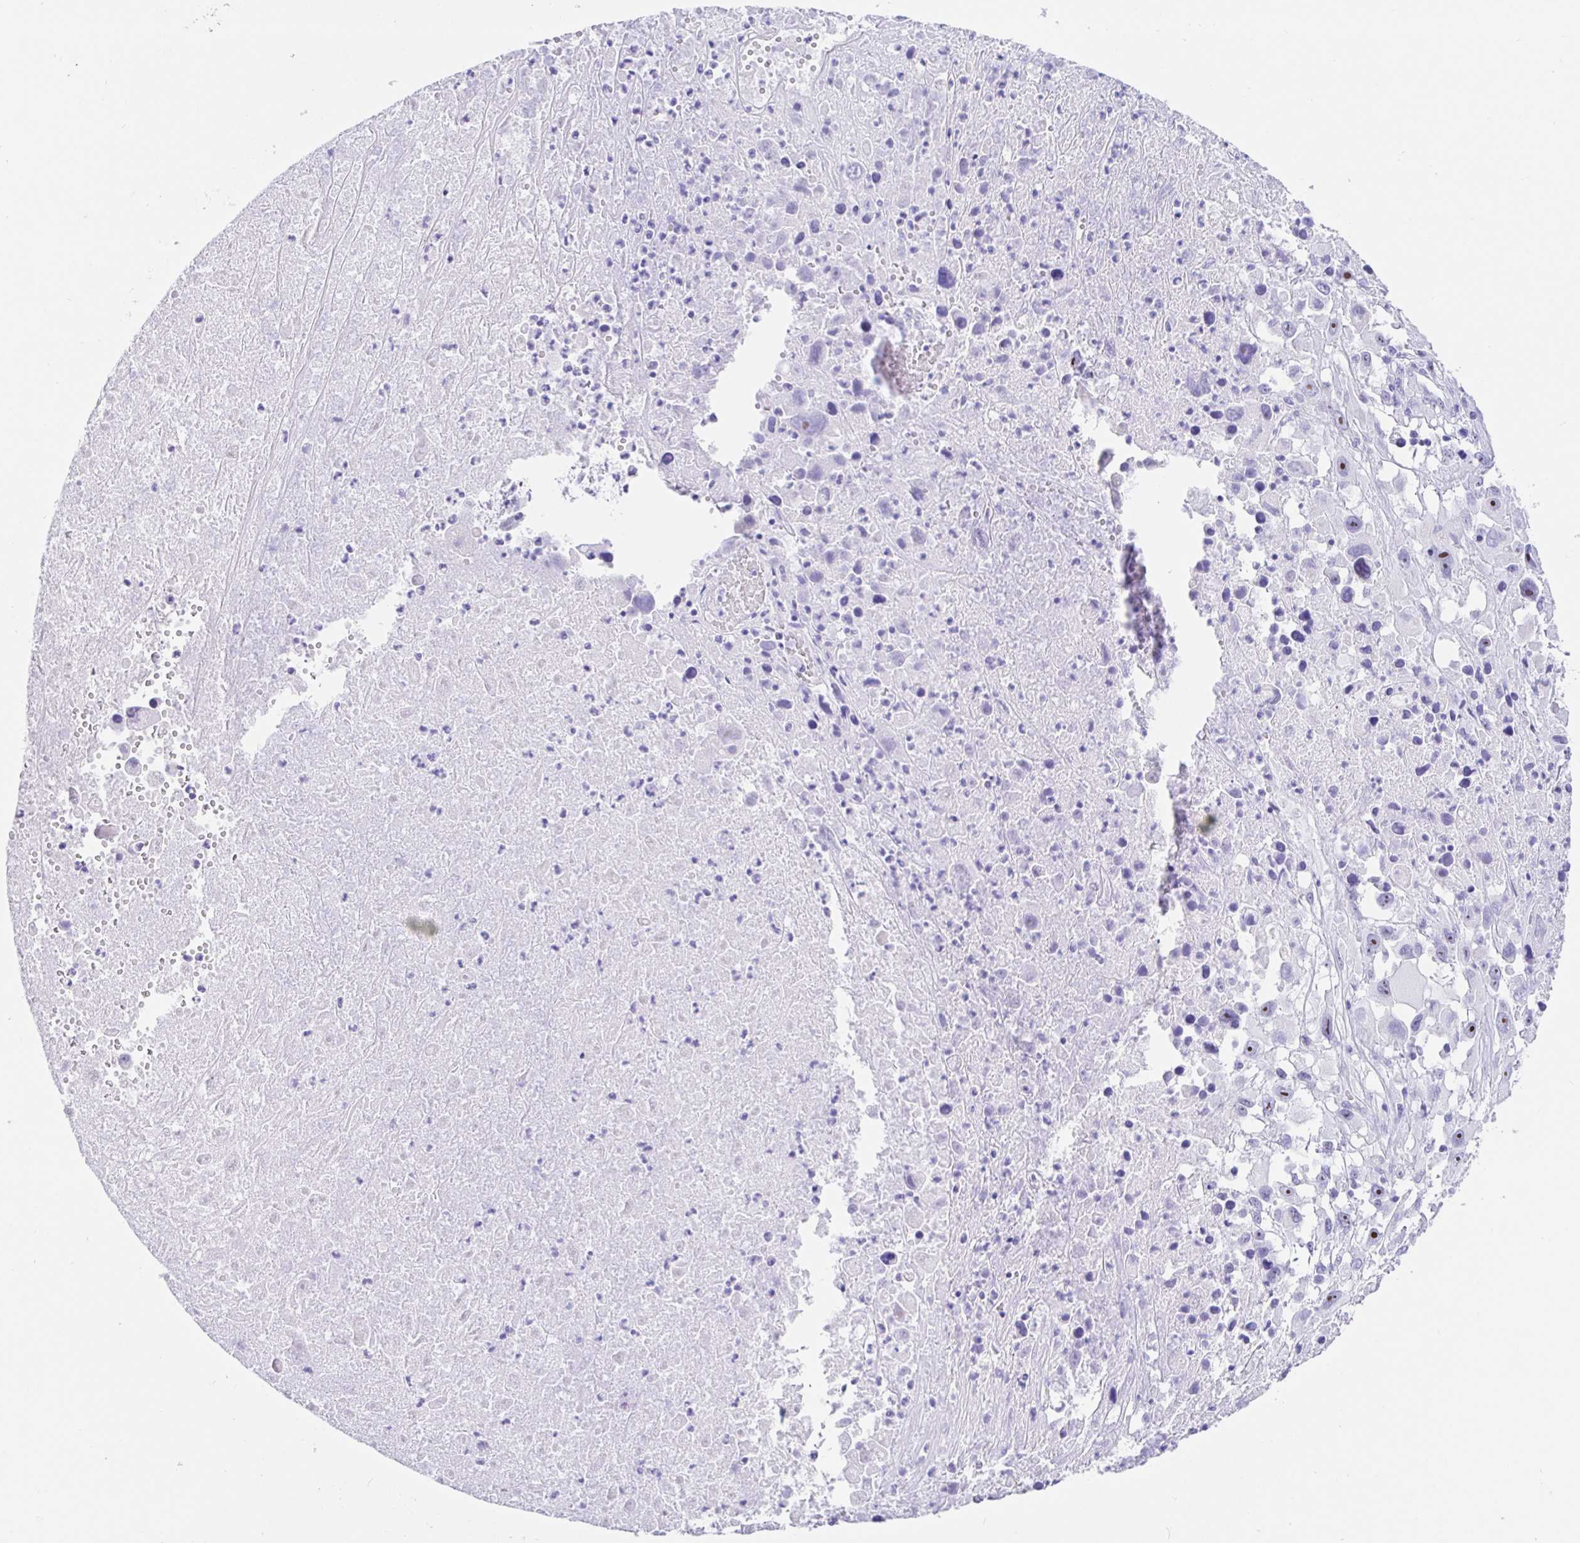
{"staining": {"intensity": "negative", "quantity": "none", "location": "none"}, "tissue": "melanoma", "cell_type": "Tumor cells", "image_type": "cancer", "snomed": [{"axis": "morphology", "description": "Malignant melanoma, Metastatic site"}, {"axis": "topography", "description": "Soft tissue"}], "caption": "This is an IHC image of melanoma. There is no staining in tumor cells.", "gene": "PRAMEF19", "patient": {"sex": "male", "age": 50}}